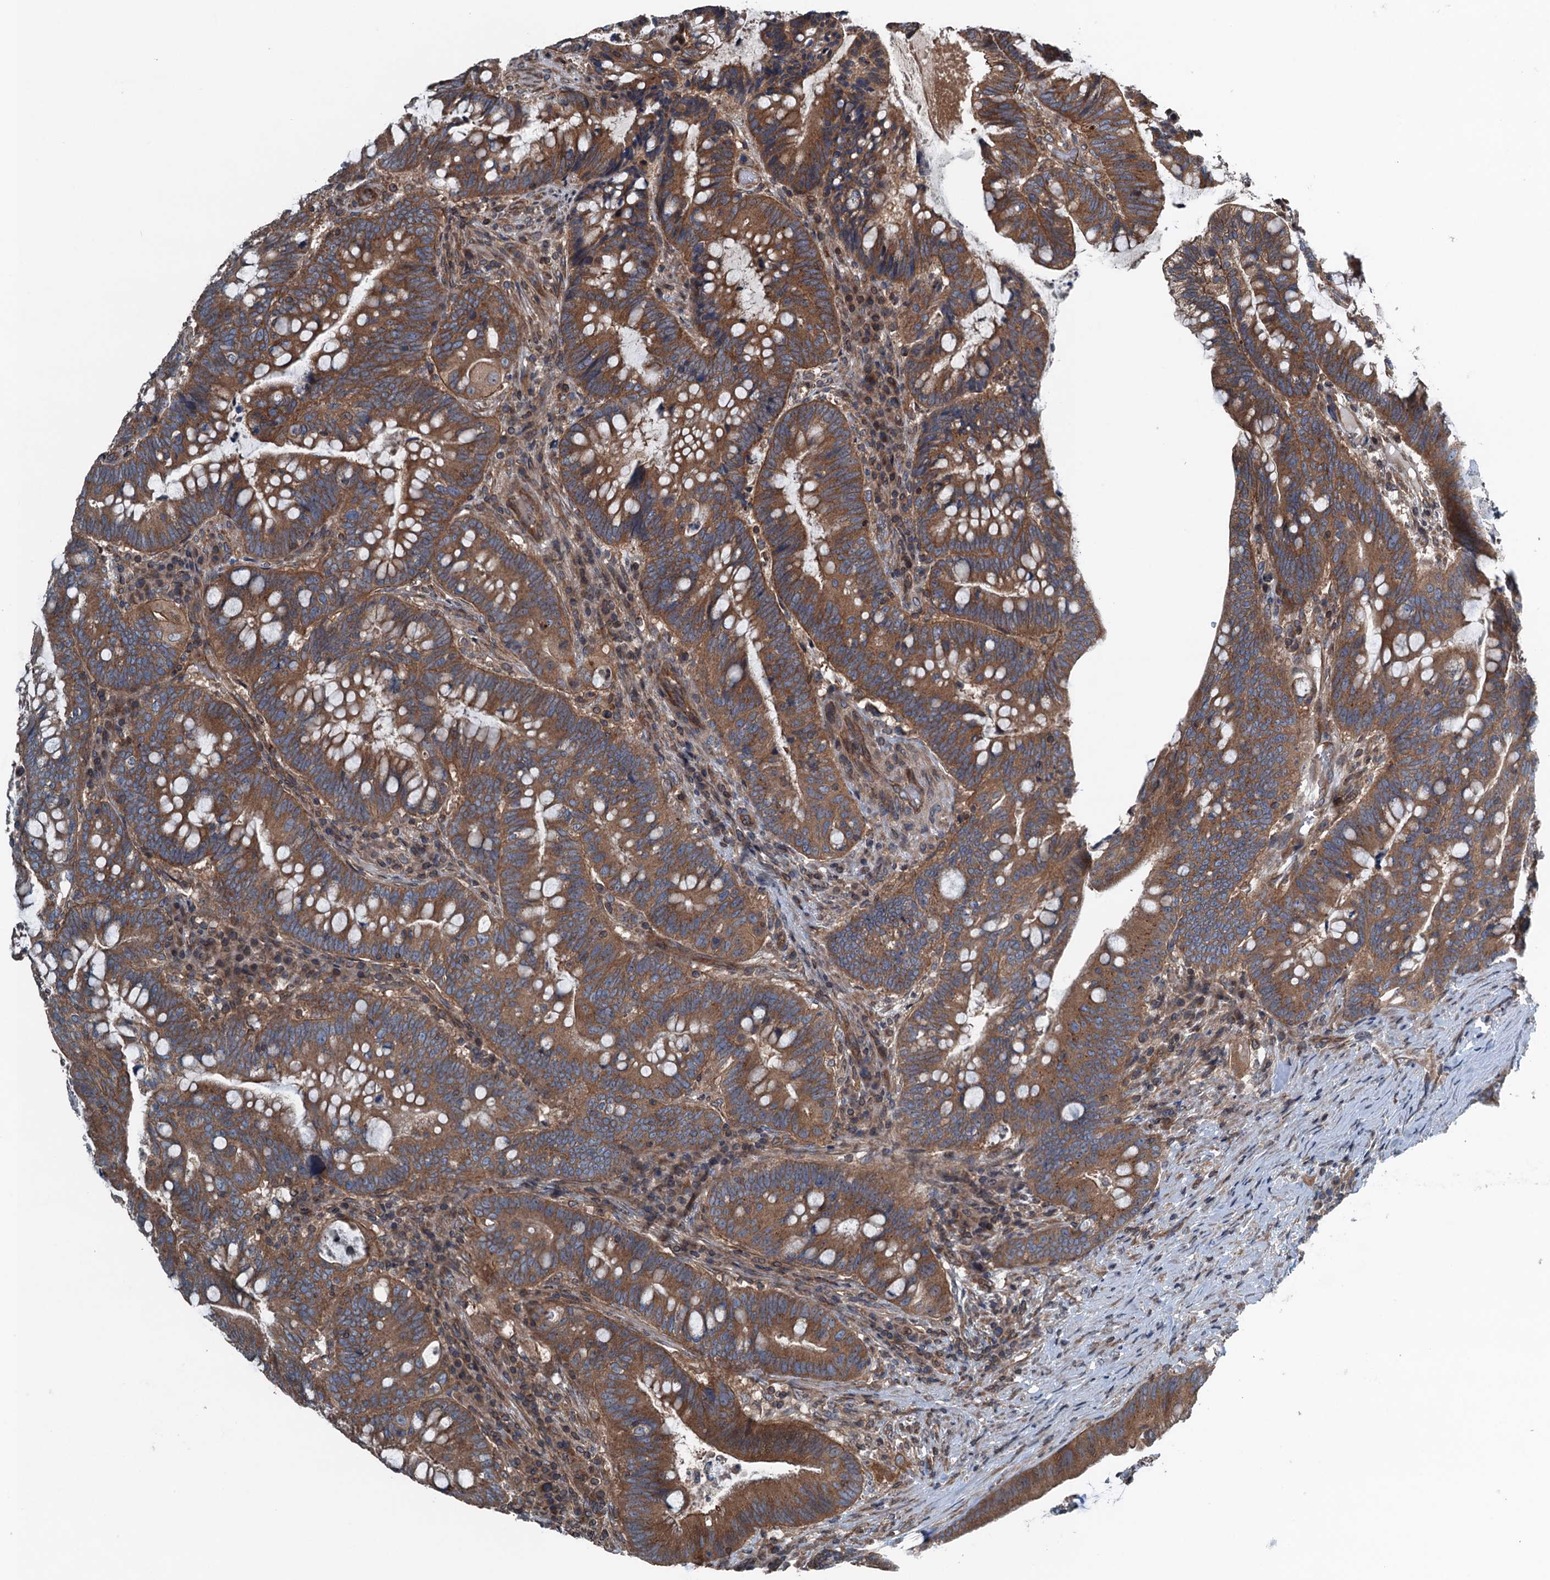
{"staining": {"intensity": "strong", "quantity": ">75%", "location": "cytoplasmic/membranous"}, "tissue": "colorectal cancer", "cell_type": "Tumor cells", "image_type": "cancer", "snomed": [{"axis": "morphology", "description": "Adenocarcinoma, NOS"}, {"axis": "topography", "description": "Colon"}], "caption": "Immunohistochemical staining of human colorectal adenocarcinoma displays high levels of strong cytoplasmic/membranous positivity in approximately >75% of tumor cells.", "gene": "TRAPPC8", "patient": {"sex": "female", "age": 66}}